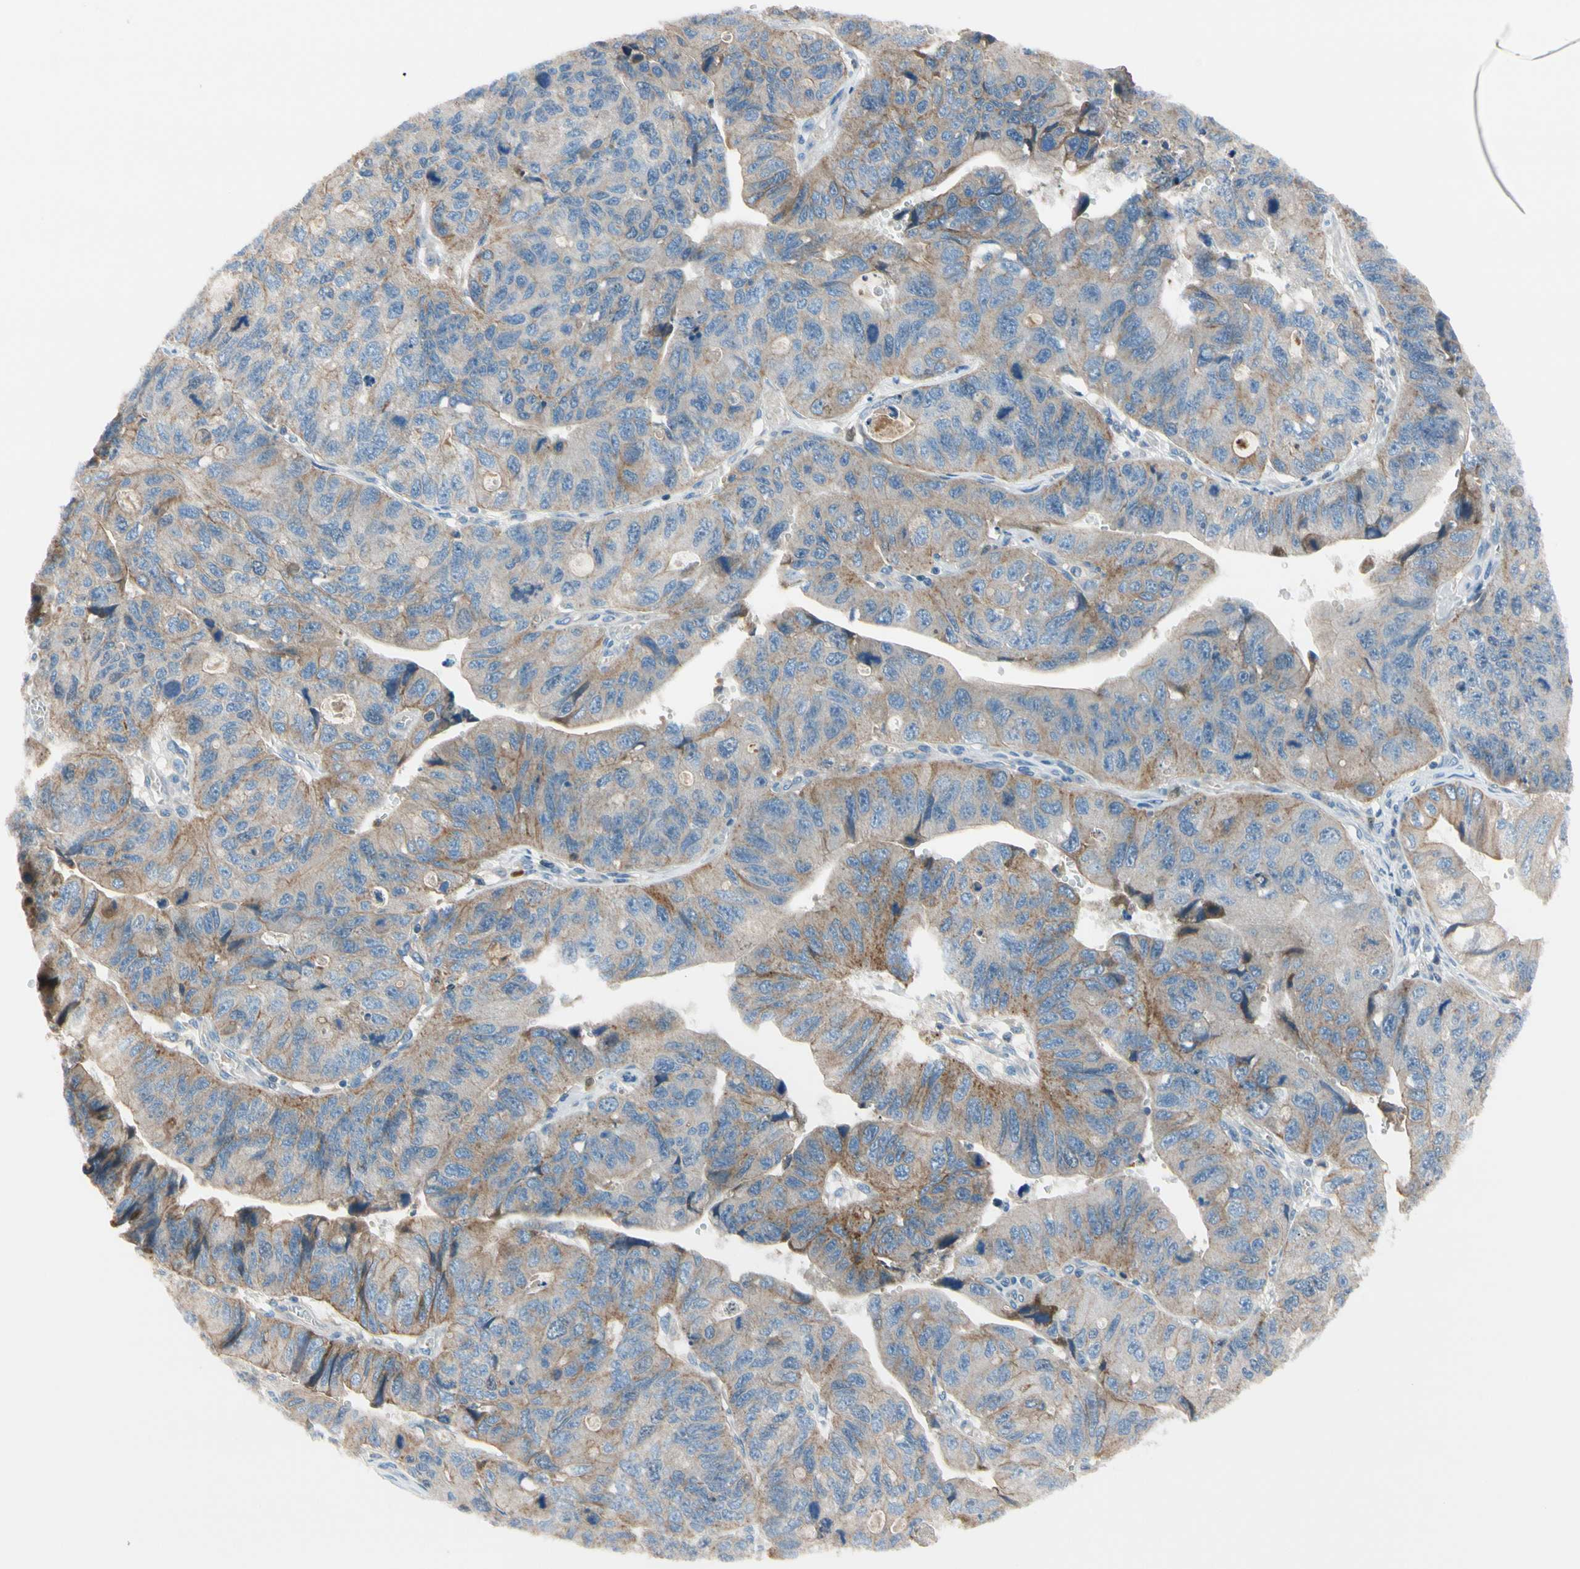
{"staining": {"intensity": "moderate", "quantity": ">75%", "location": "cytoplasmic/membranous"}, "tissue": "stomach cancer", "cell_type": "Tumor cells", "image_type": "cancer", "snomed": [{"axis": "morphology", "description": "Adenocarcinoma, NOS"}, {"axis": "topography", "description": "Stomach"}], "caption": "An image of human stomach cancer stained for a protein demonstrates moderate cytoplasmic/membranous brown staining in tumor cells.", "gene": "HJURP", "patient": {"sex": "male", "age": 59}}